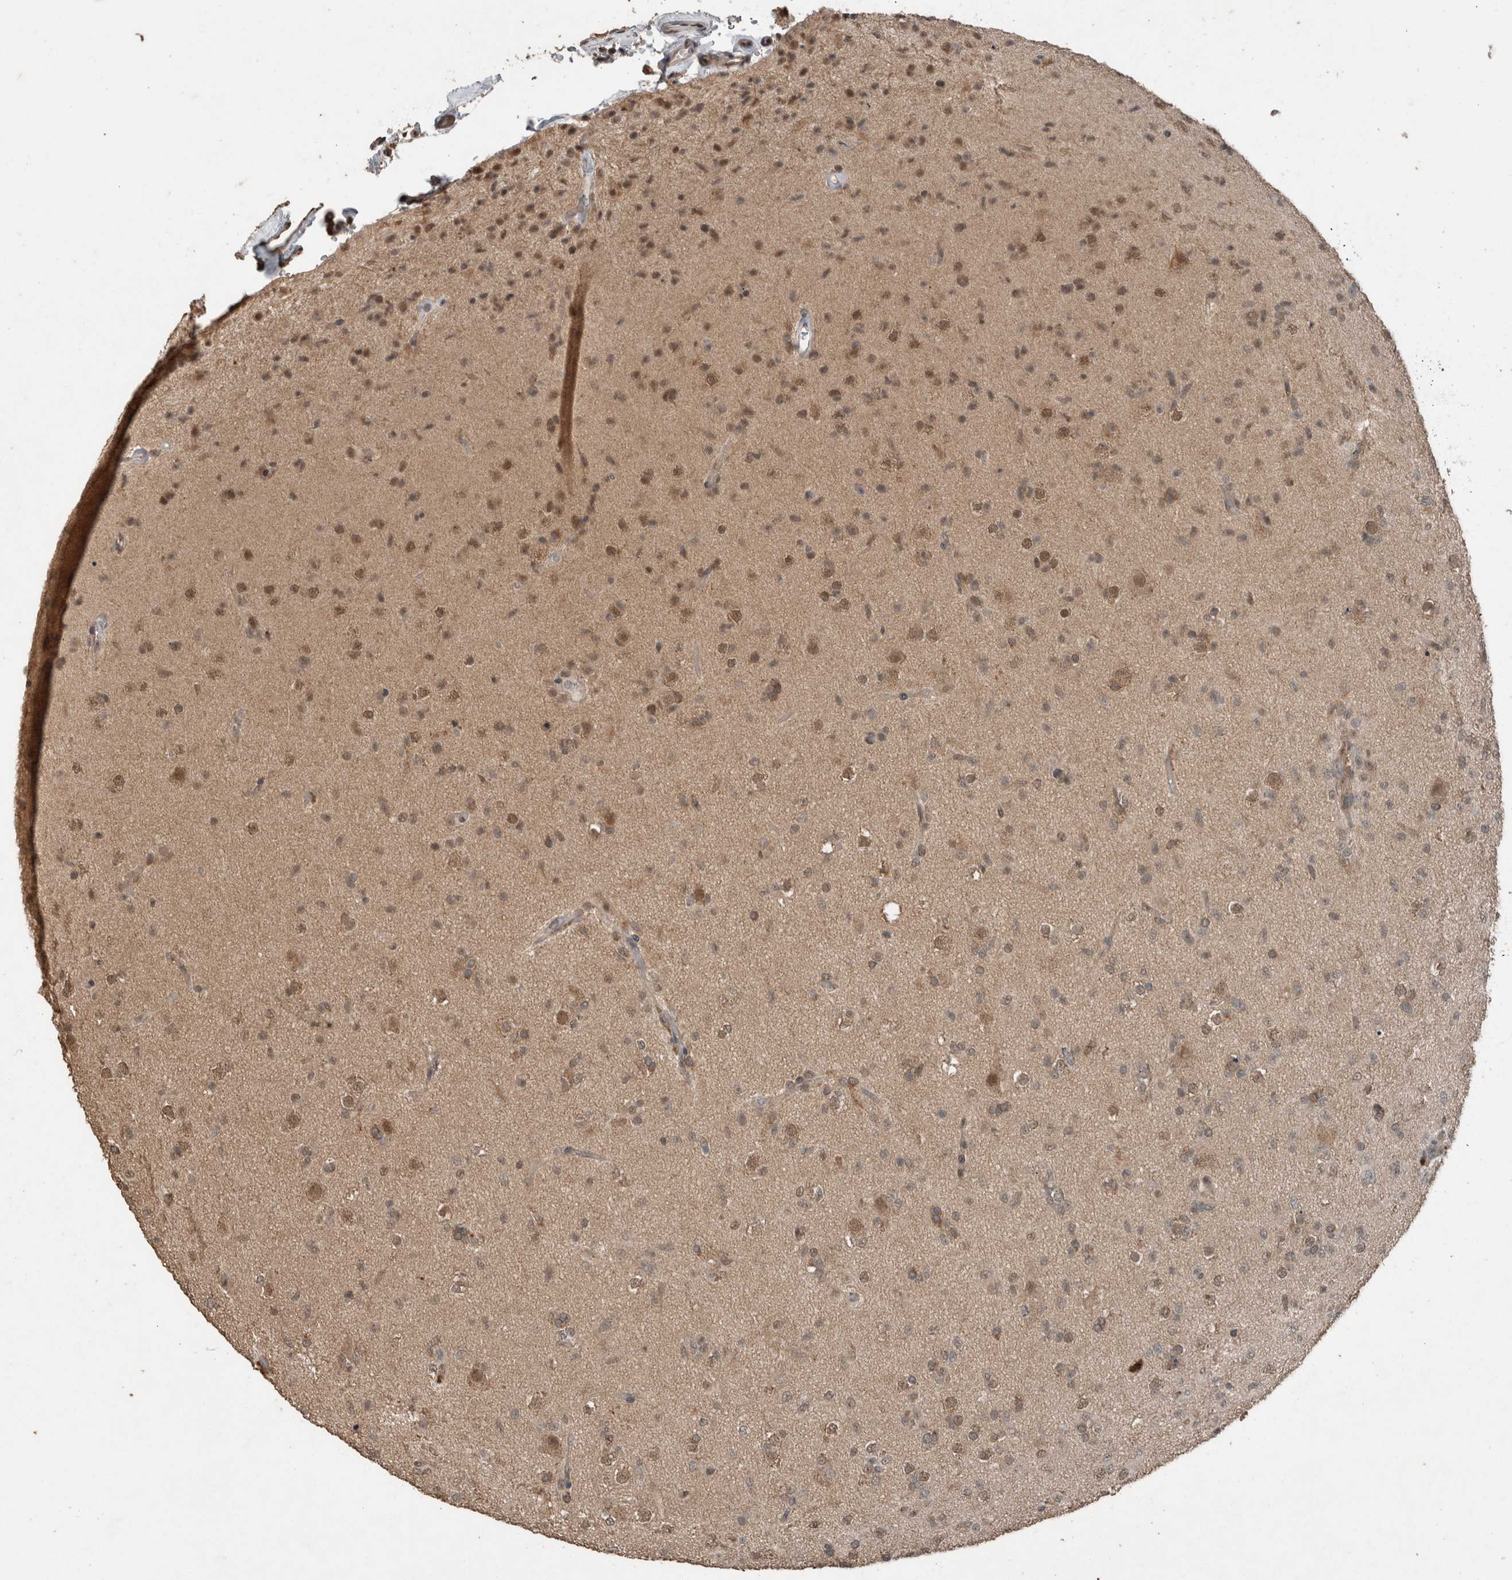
{"staining": {"intensity": "weak", "quantity": ">75%", "location": "cytoplasmic/membranous,nuclear"}, "tissue": "glioma", "cell_type": "Tumor cells", "image_type": "cancer", "snomed": [{"axis": "morphology", "description": "Glioma, malignant, Low grade"}, {"axis": "topography", "description": "Brain"}], "caption": "Immunohistochemistry (IHC) of human malignant low-grade glioma shows low levels of weak cytoplasmic/membranous and nuclear staining in about >75% of tumor cells.", "gene": "MYO1E", "patient": {"sex": "male", "age": 65}}